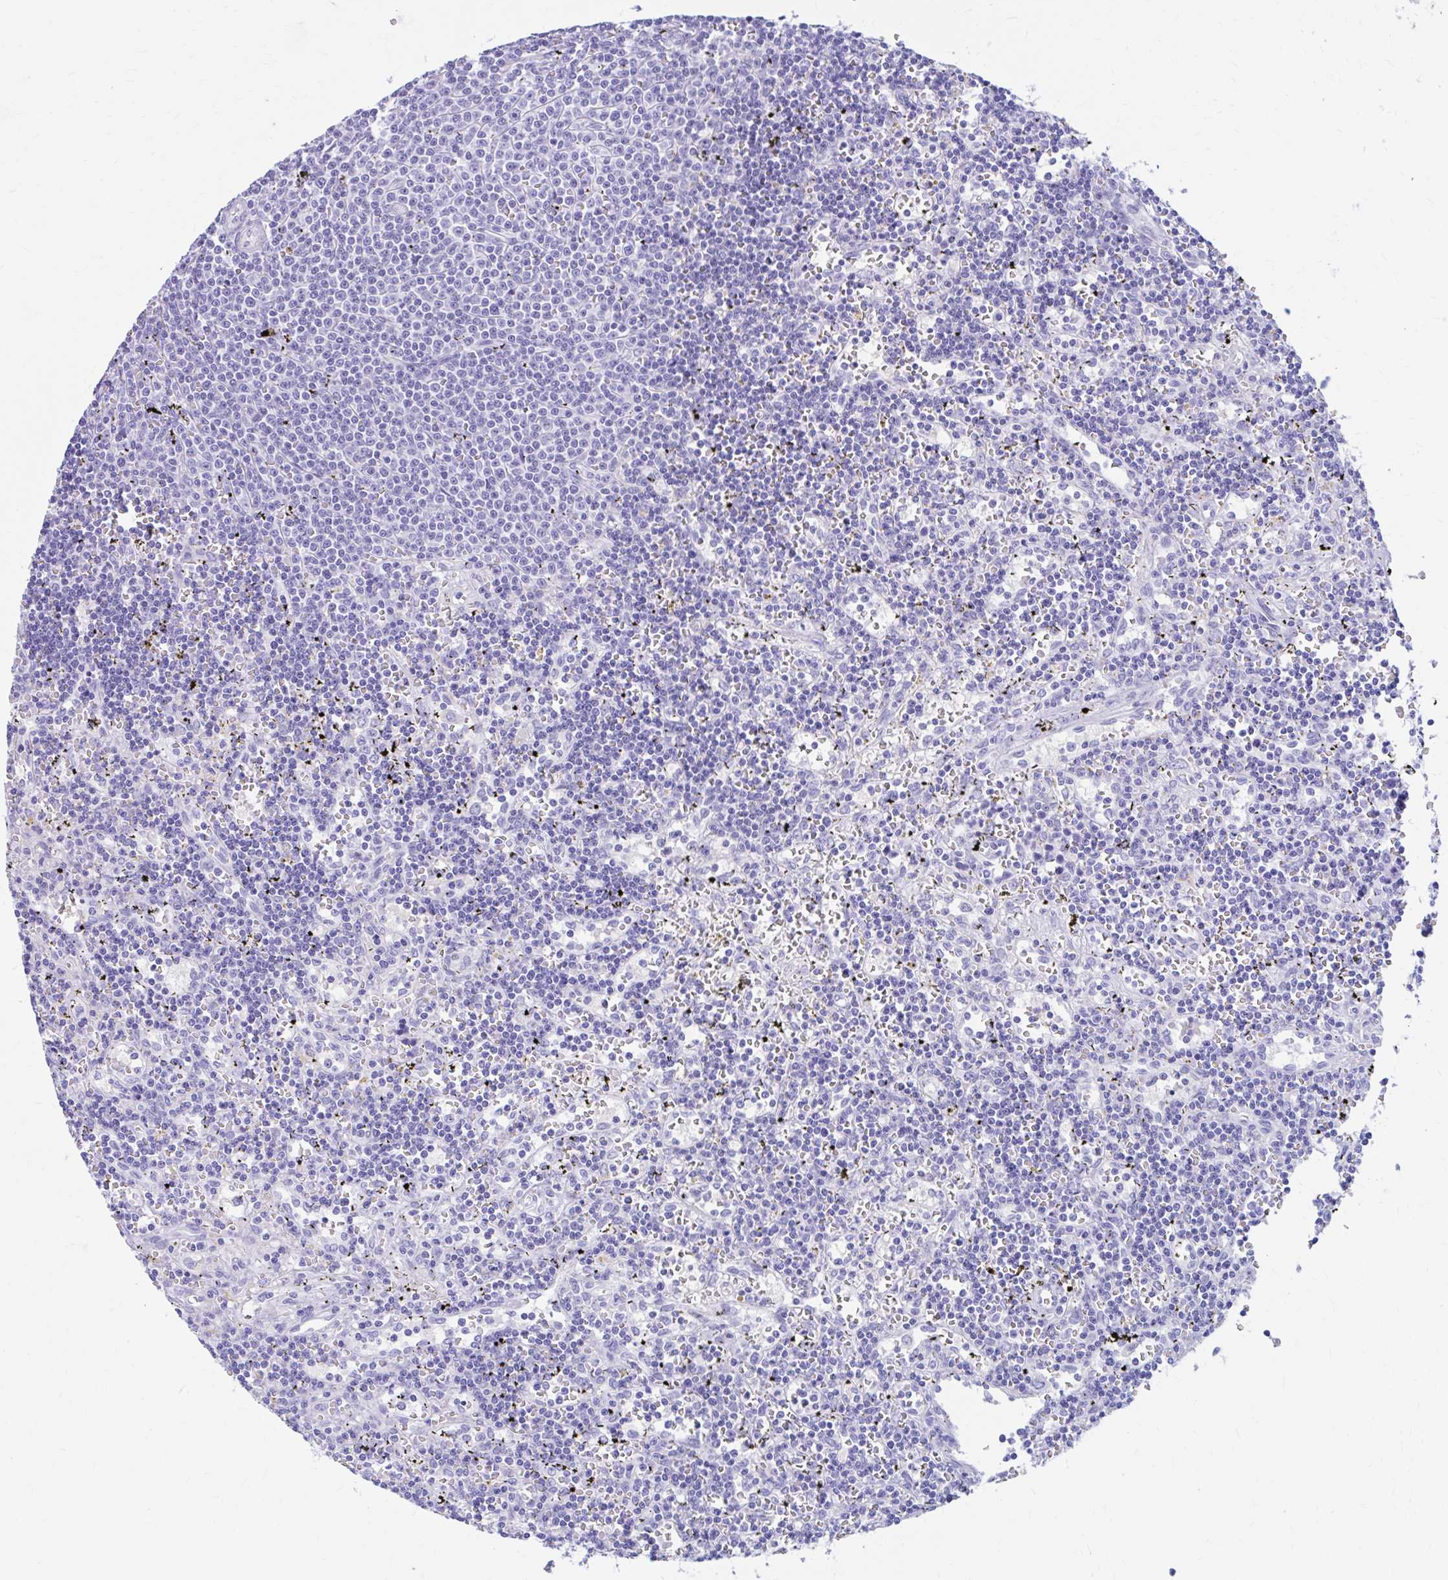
{"staining": {"intensity": "negative", "quantity": "none", "location": "none"}, "tissue": "lymphoma", "cell_type": "Tumor cells", "image_type": "cancer", "snomed": [{"axis": "morphology", "description": "Malignant lymphoma, non-Hodgkin's type, Low grade"}, {"axis": "topography", "description": "Spleen"}], "caption": "A high-resolution image shows immunohistochemistry (IHC) staining of lymphoma, which reveals no significant expression in tumor cells.", "gene": "NSG2", "patient": {"sex": "male", "age": 60}}